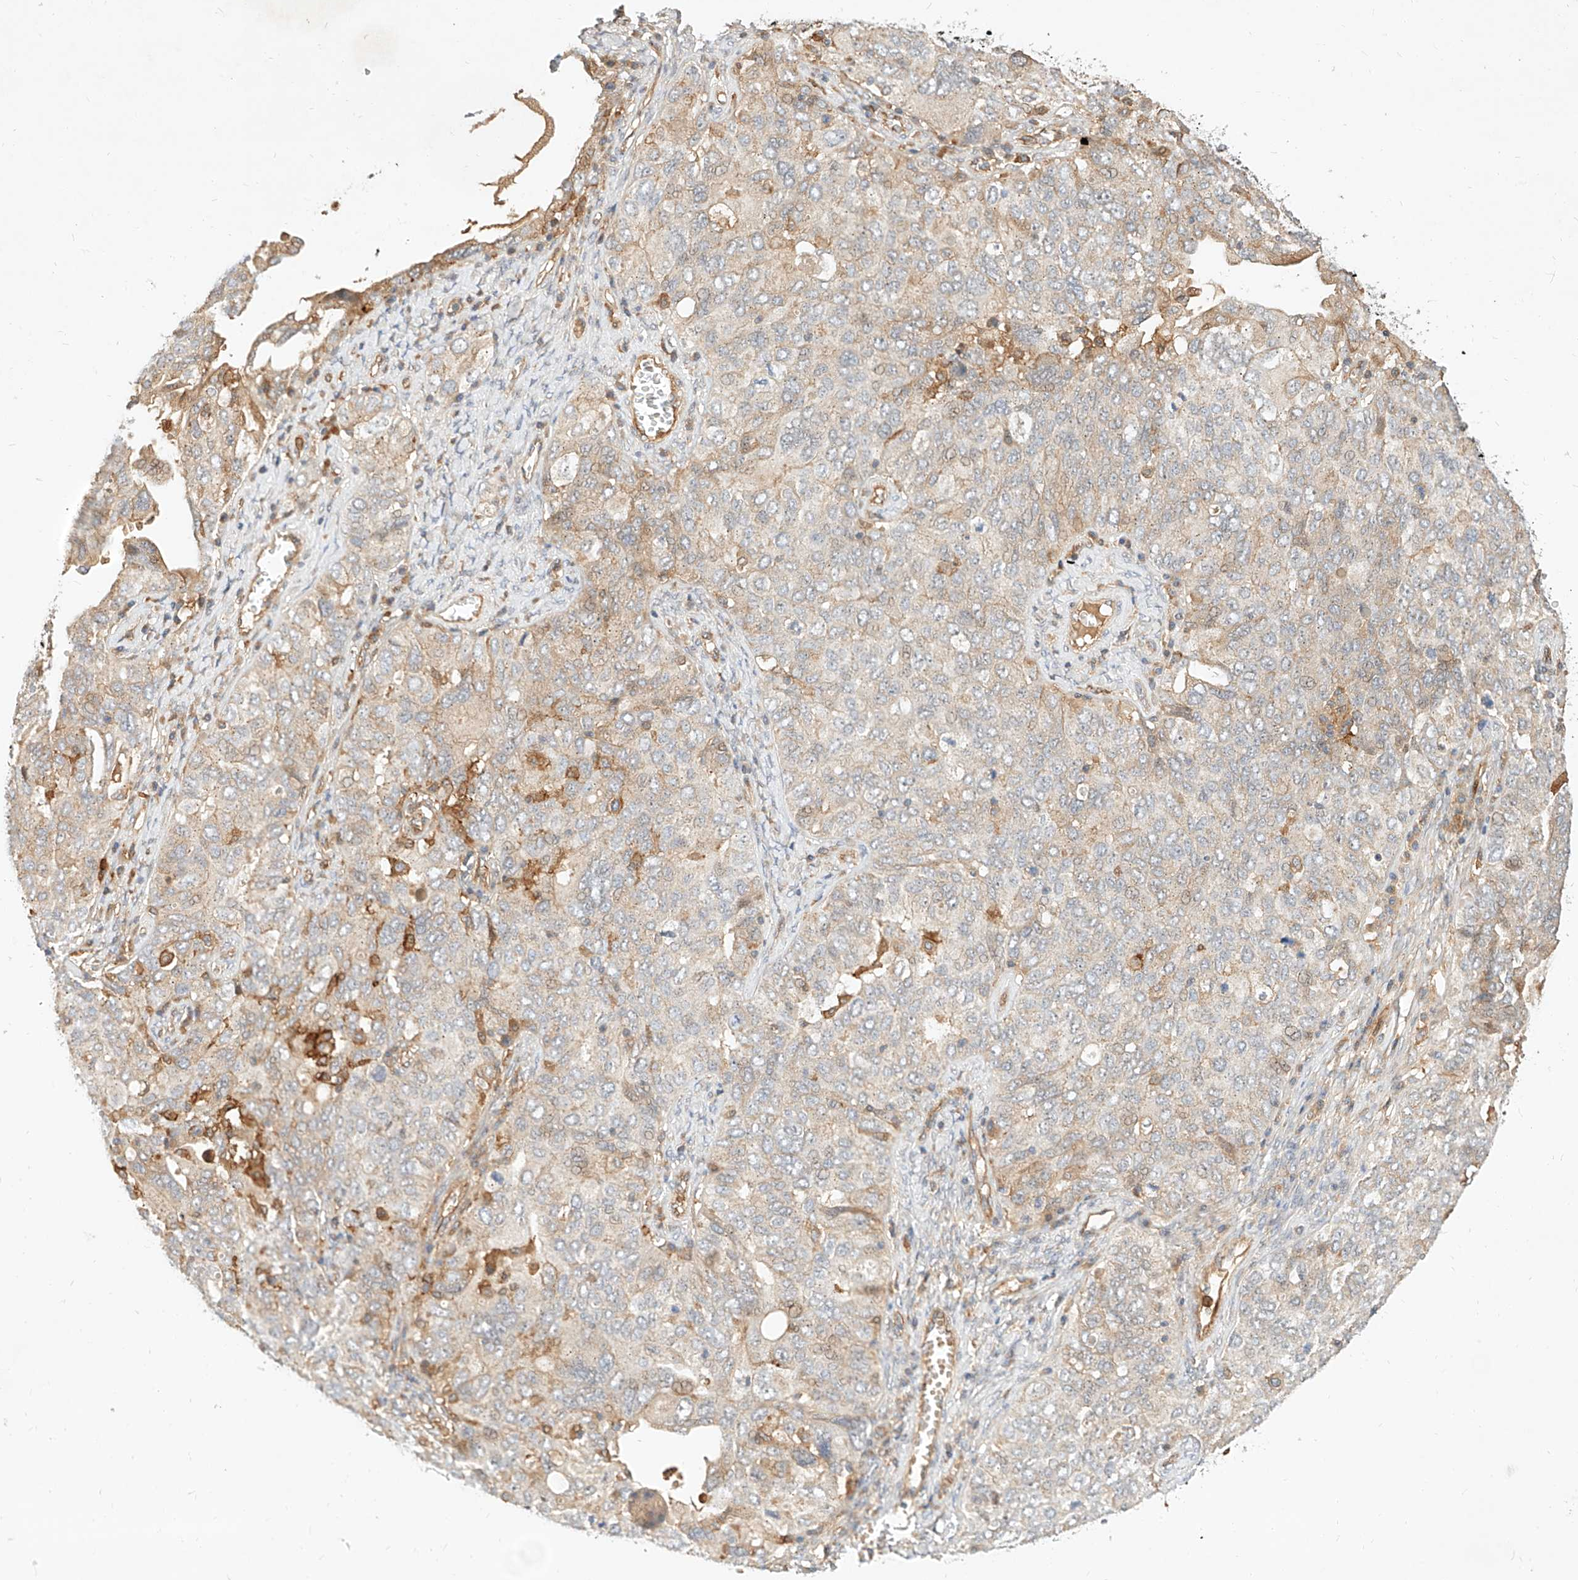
{"staining": {"intensity": "weak", "quantity": "25%-75%", "location": "cytoplasmic/membranous"}, "tissue": "ovarian cancer", "cell_type": "Tumor cells", "image_type": "cancer", "snomed": [{"axis": "morphology", "description": "Carcinoma, endometroid"}, {"axis": "topography", "description": "Ovary"}], "caption": "Weak cytoplasmic/membranous expression for a protein is identified in about 25%-75% of tumor cells of ovarian endometroid carcinoma using immunohistochemistry (IHC).", "gene": "NFAM1", "patient": {"sex": "female", "age": 62}}